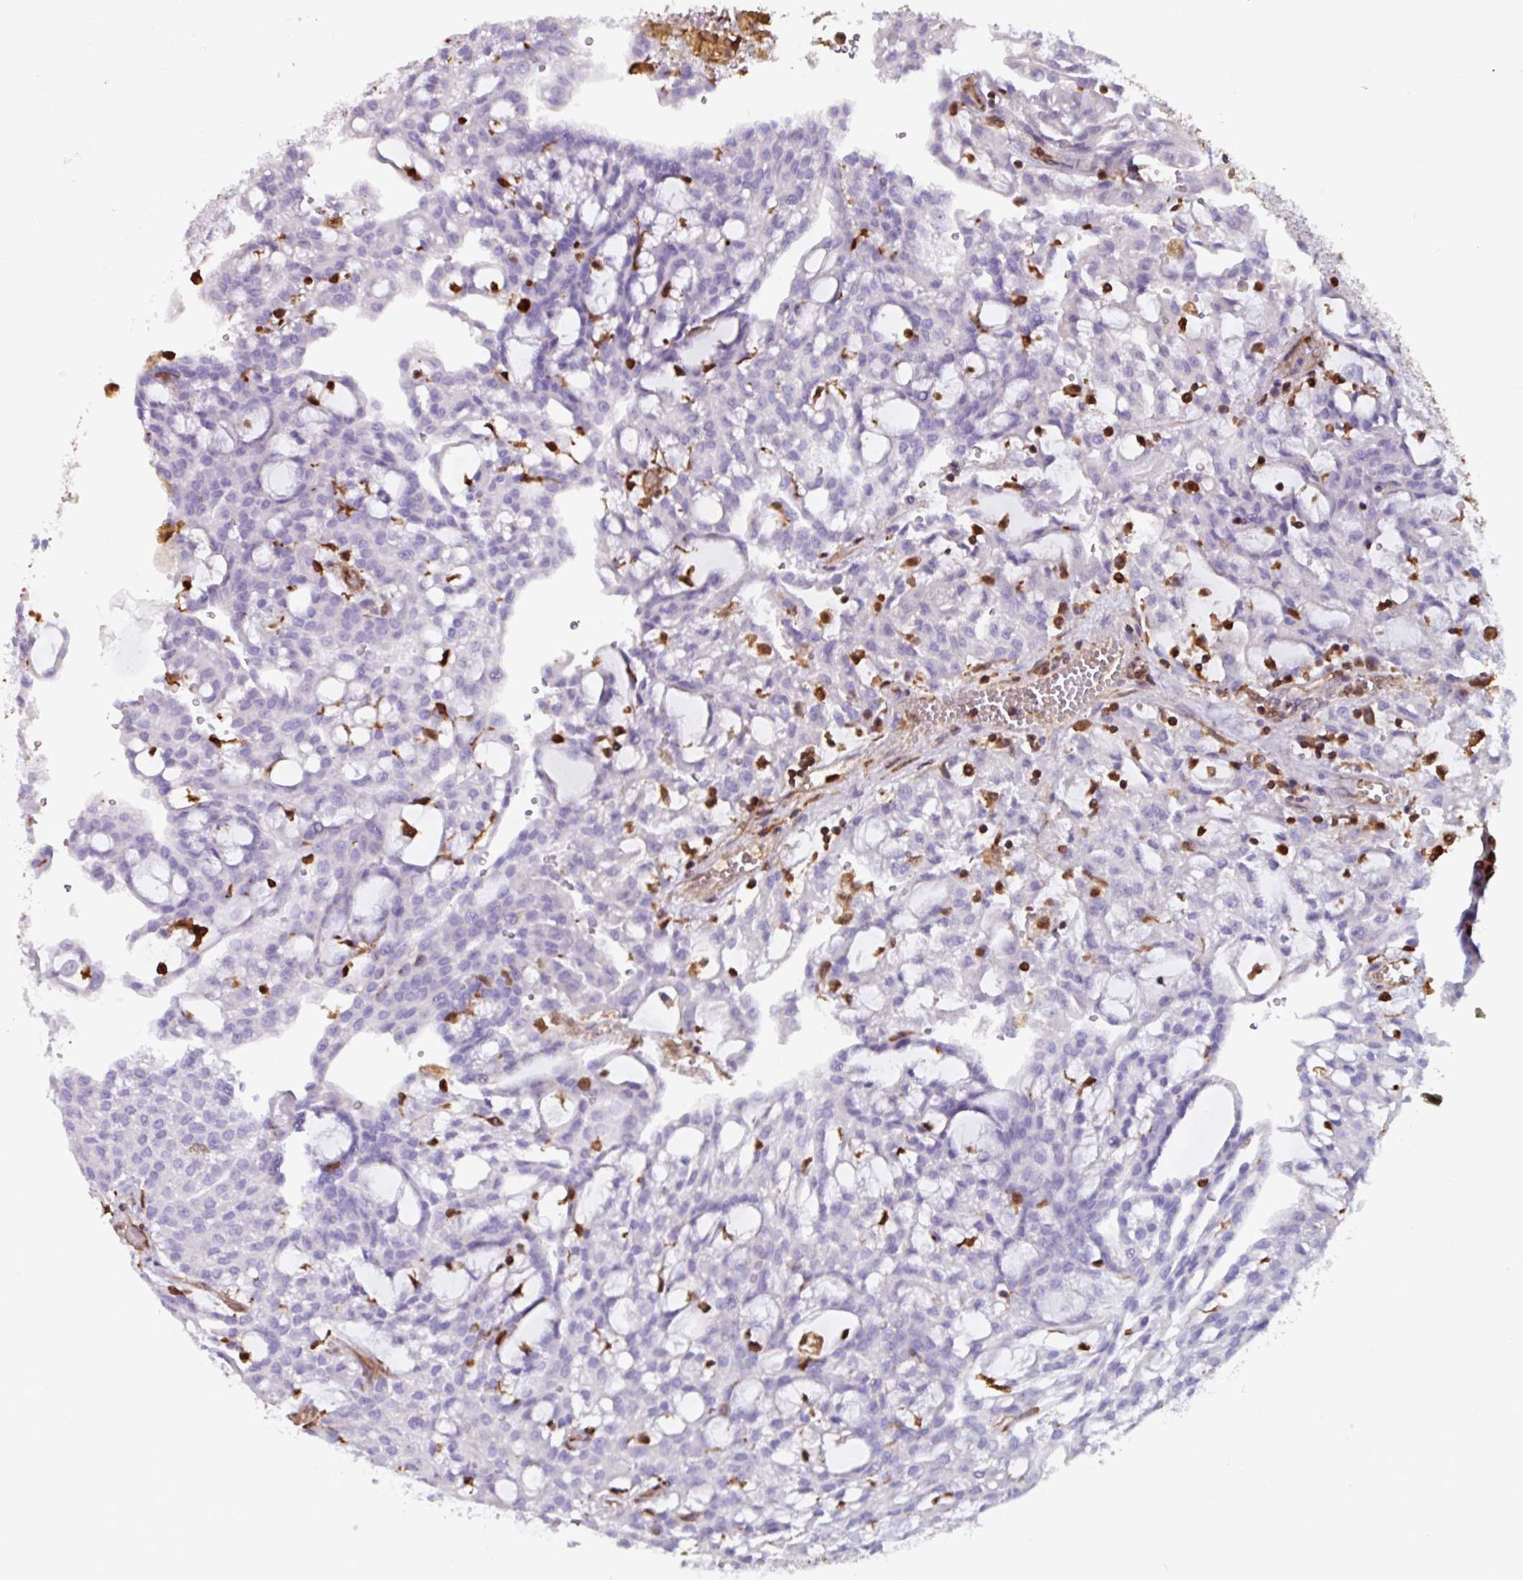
{"staining": {"intensity": "negative", "quantity": "none", "location": "none"}, "tissue": "renal cancer", "cell_type": "Tumor cells", "image_type": "cancer", "snomed": [{"axis": "morphology", "description": "Adenocarcinoma, NOS"}, {"axis": "topography", "description": "Kidney"}], "caption": "This is an IHC photomicrograph of human renal cancer (adenocarcinoma). There is no staining in tumor cells.", "gene": "ARHGDIB", "patient": {"sex": "male", "age": 63}}